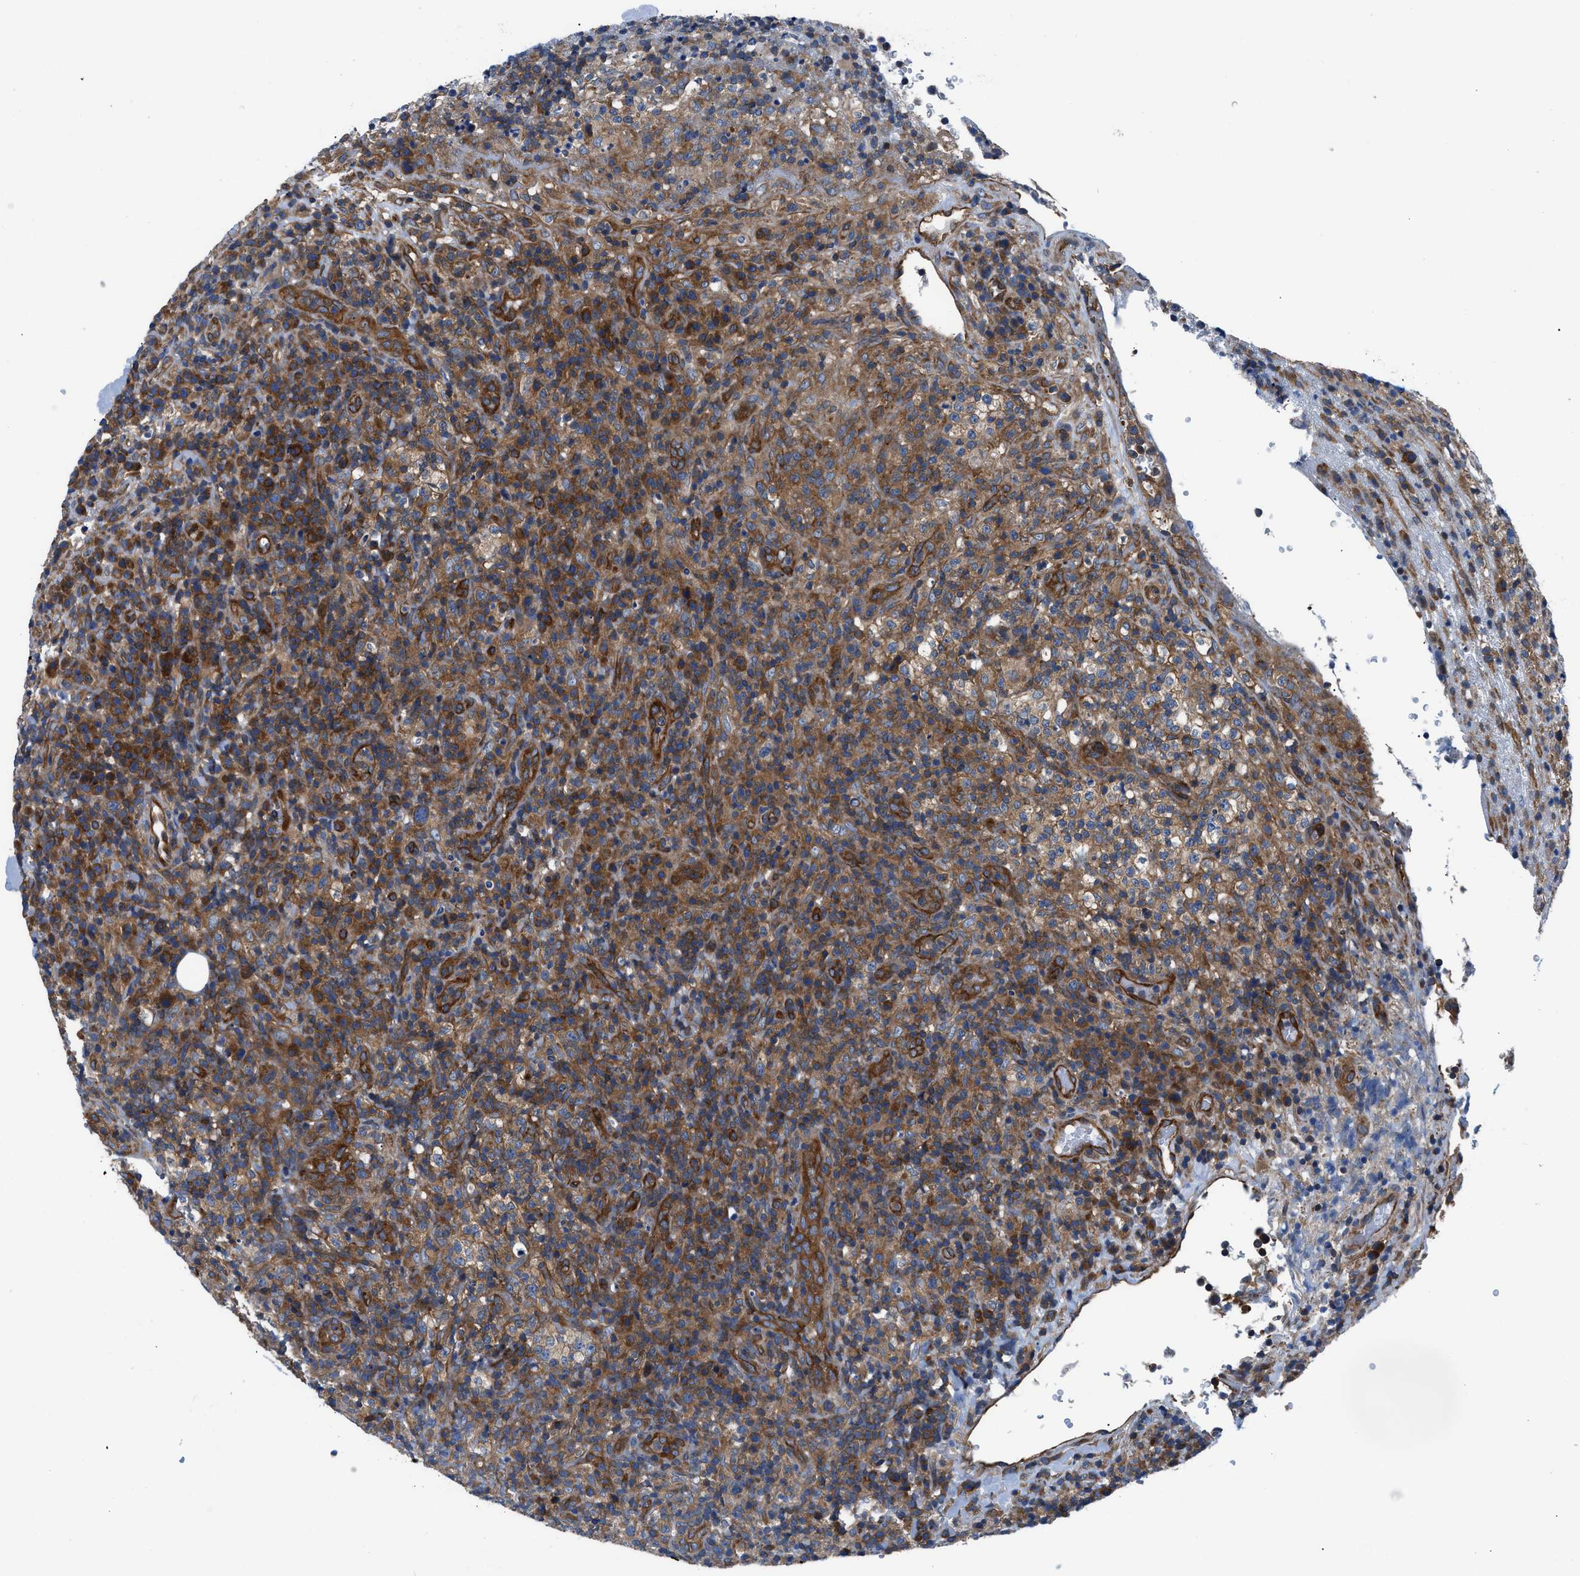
{"staining": {"intensity": "strong", "quantity": ">75%", "location": "cytoplasmic/membranous"}, "tissue": "lymphoma", "cell_type": "Tumor cells", "image_type": "cancer", "snomed": [{"axis": "morphology", "description": "Malignant lymphoma, non-Hodgkin's type, High grade"}, {"axis": "topography", "description": "Lymph node"}], "caption": "This micrograph shows IHC staining of lymphoma, with high strong cytoplasmic/membranous positivity in about >75% of tumor cells.", "gene": "TRIP4", "patient": {"sex": "female", "age": 76}}